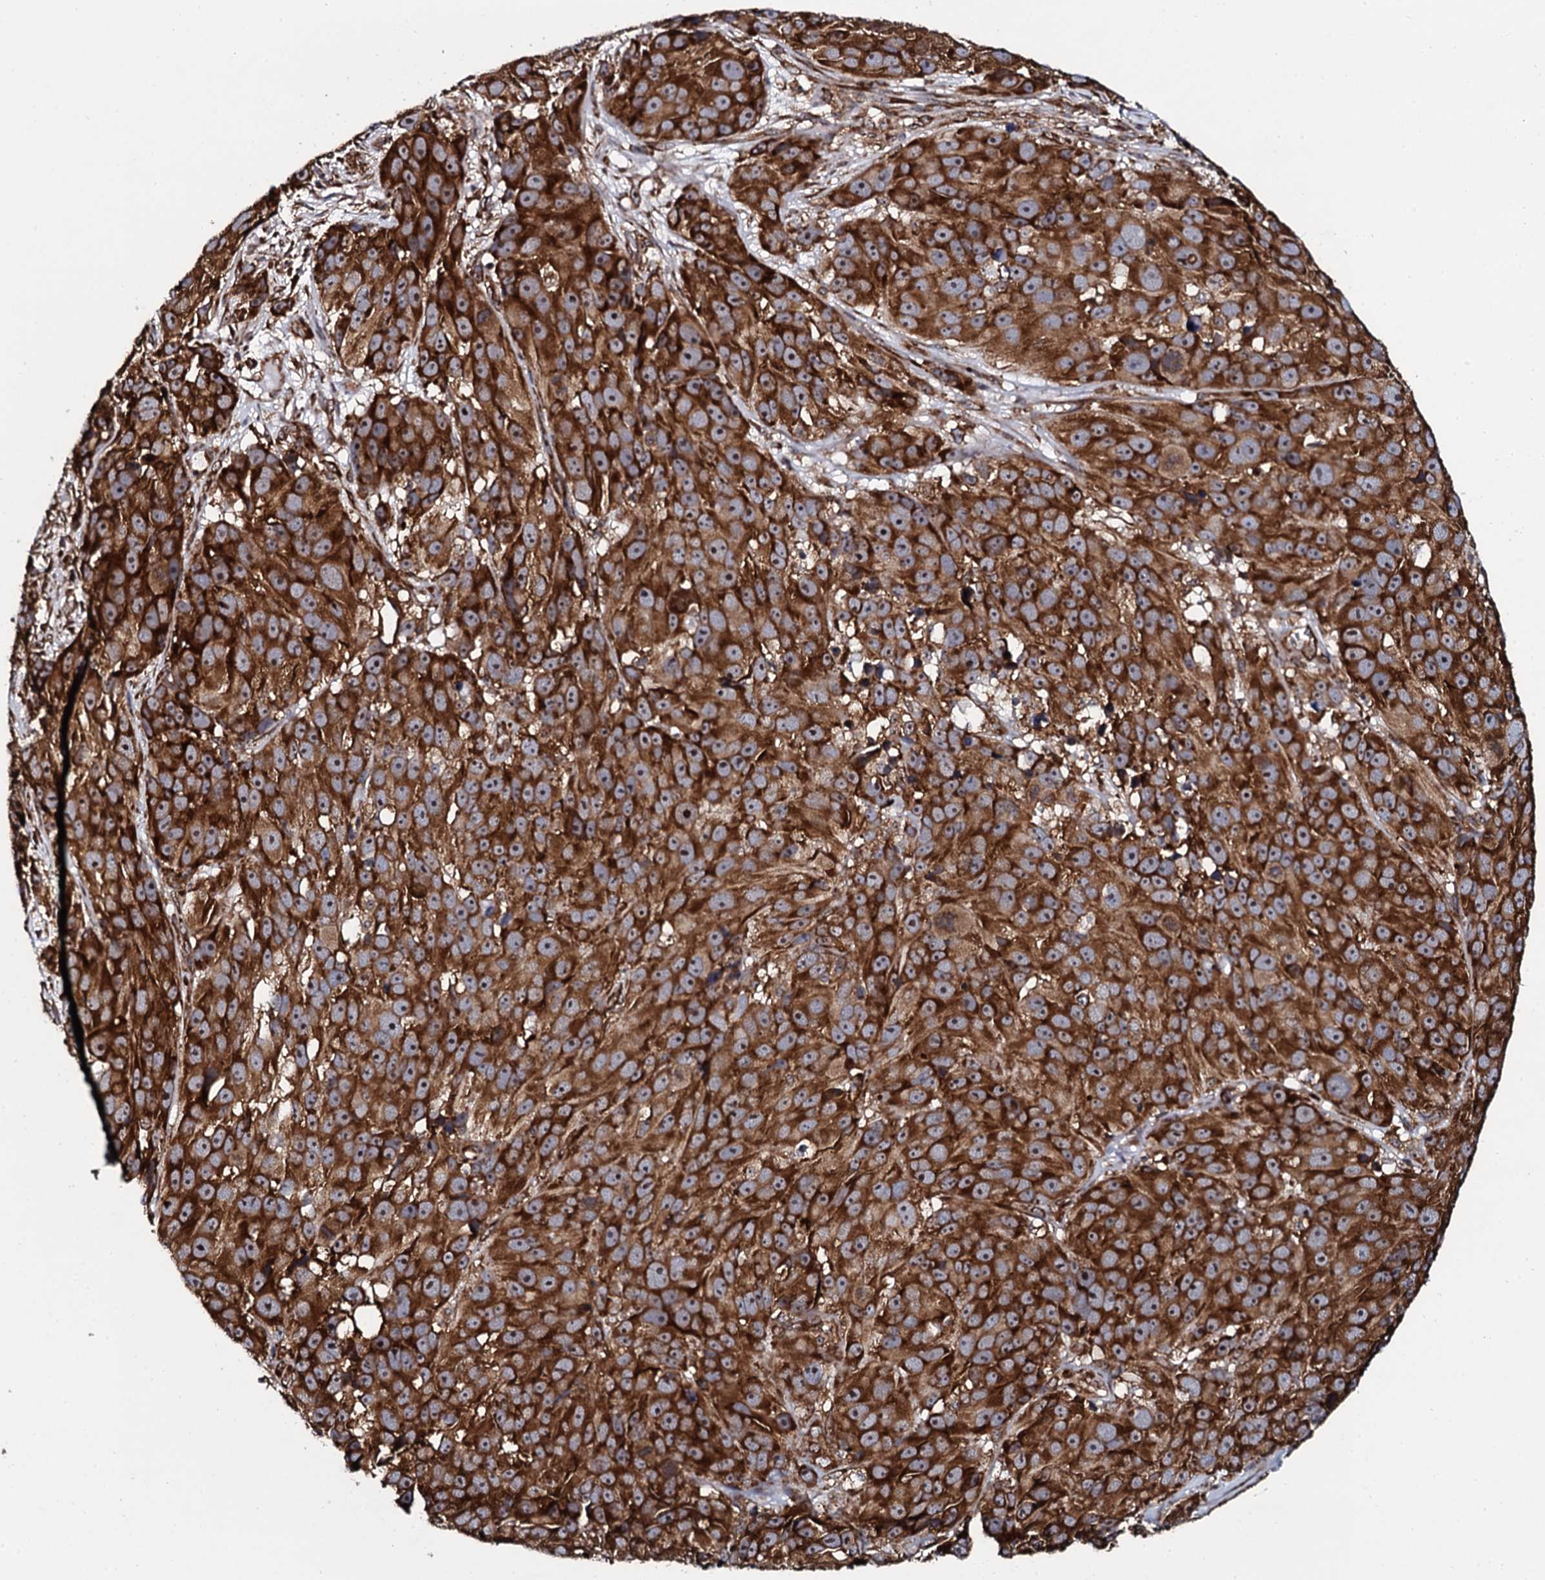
{"staining": {"intensity": "strong", "quantity": ">75%", "location": "cytoplasmic/membranous,nuclear"}, "tissue": "melanoma", "cell_type": "Tumor cells", "image_type": "cancer", "snomed": [{"axis": "morphology", "description": "Malignant melanoma, NOS"}, {"axis": "topography", "description": "Skin"}], "caption": "The micrograph shows a brown stain indicating the presence of a protein in the cytoplasmic/membranous and nuclear of tumor cells in malignant melanoma.", "gene": "SPTY2D1", "patient": {"sex": "male", "age": 84}}